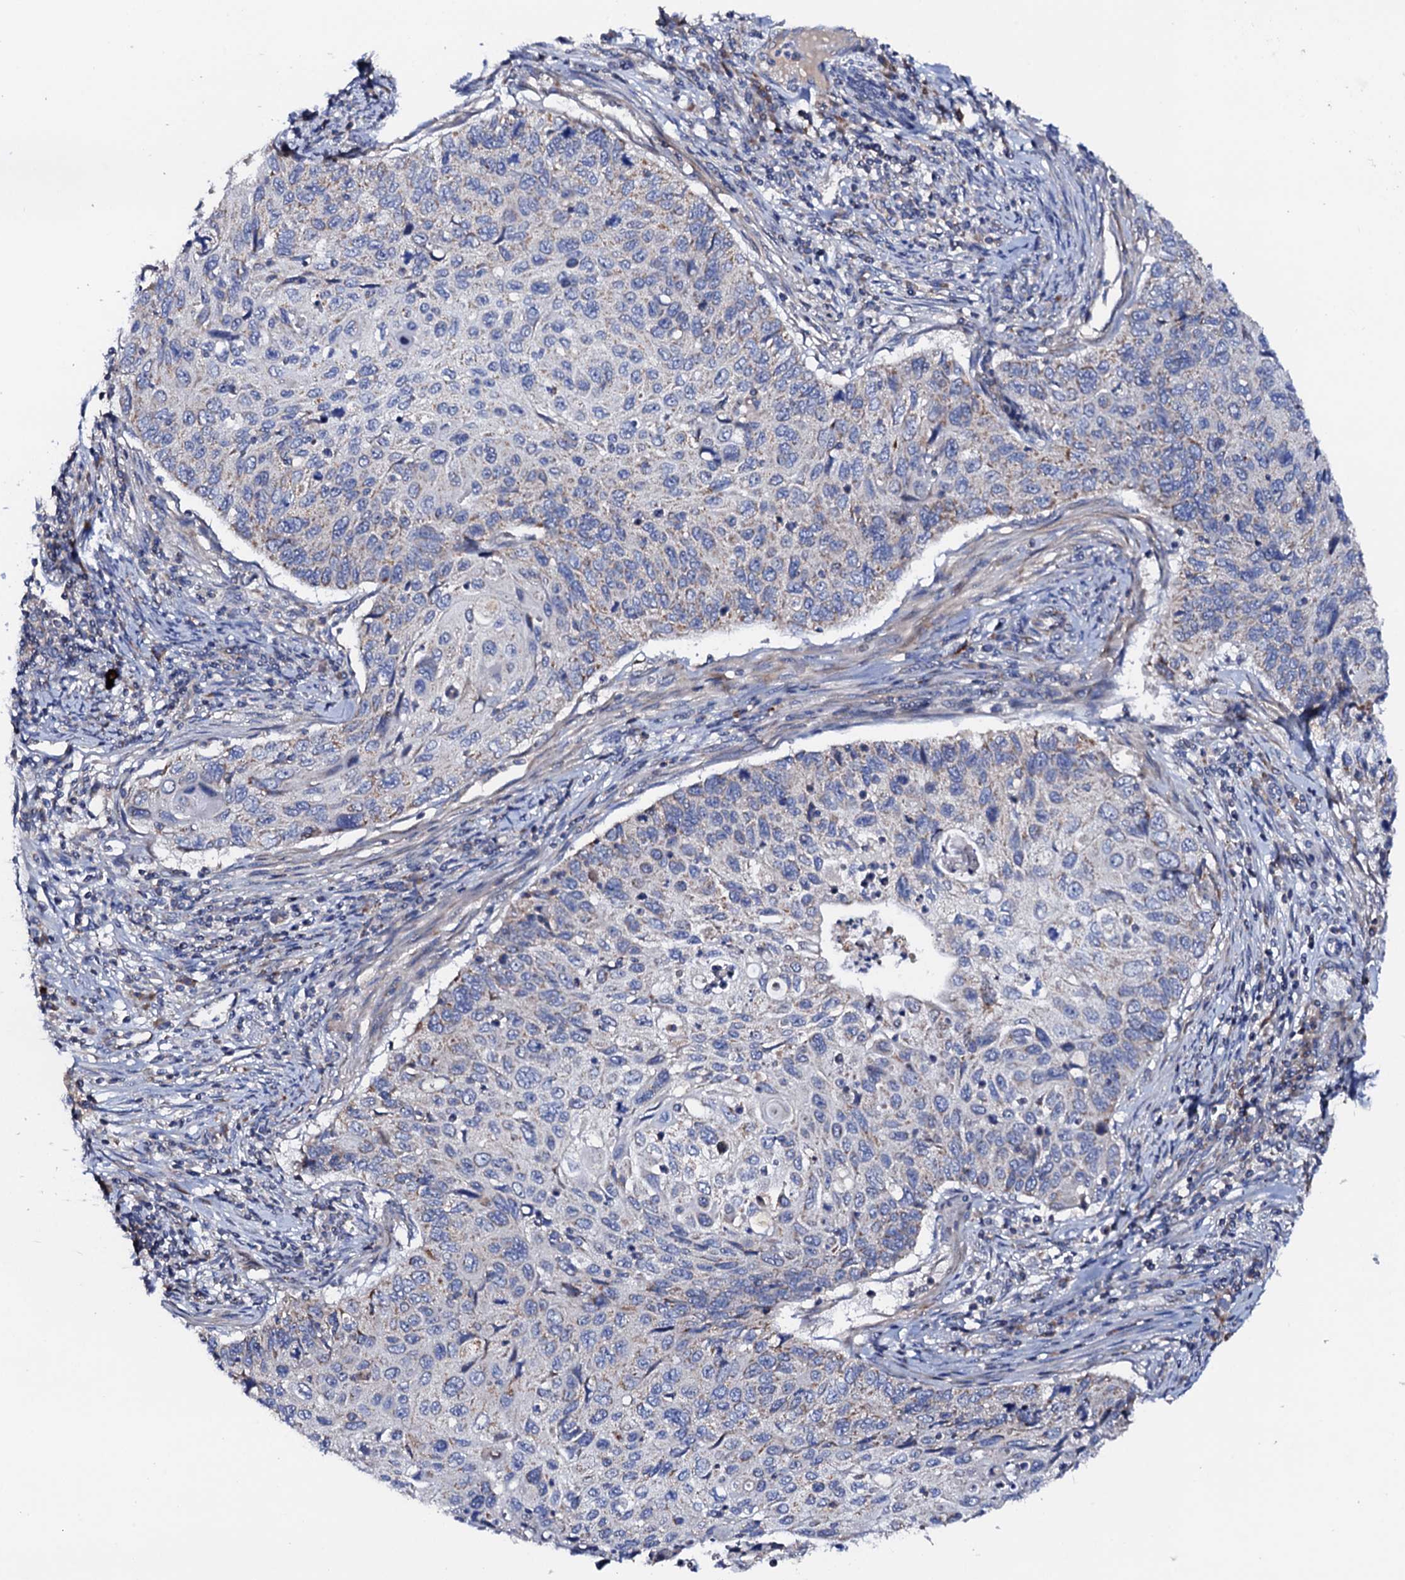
{"staining": {"intensity": "weak", "quantity": "<25%", "location": "cytoplasmic/membranous"}, "tissue": "cervical cancer", "cell_type": "Tumor cells", "image_type": "cancer", "snomed": [{"axis": "morphology", "description": "Squamous cell carcinoma, NOS"}, {"axis": "topography", "description": "Cervix"}], "caption": "An IHC image of squamous cell carcinoma (cervical) is shown. There is no staining in tumor cells of squamous cell carcinoma (cervical). Brightfield microscopy of immunohistochemistry stained with DAB (3,3'-diaminobenzidine) (brown) and hematoxylin (blue), captured at high magnification.", "gene": "MRPL48", "patient": {"sex": "female", "age": 70}}